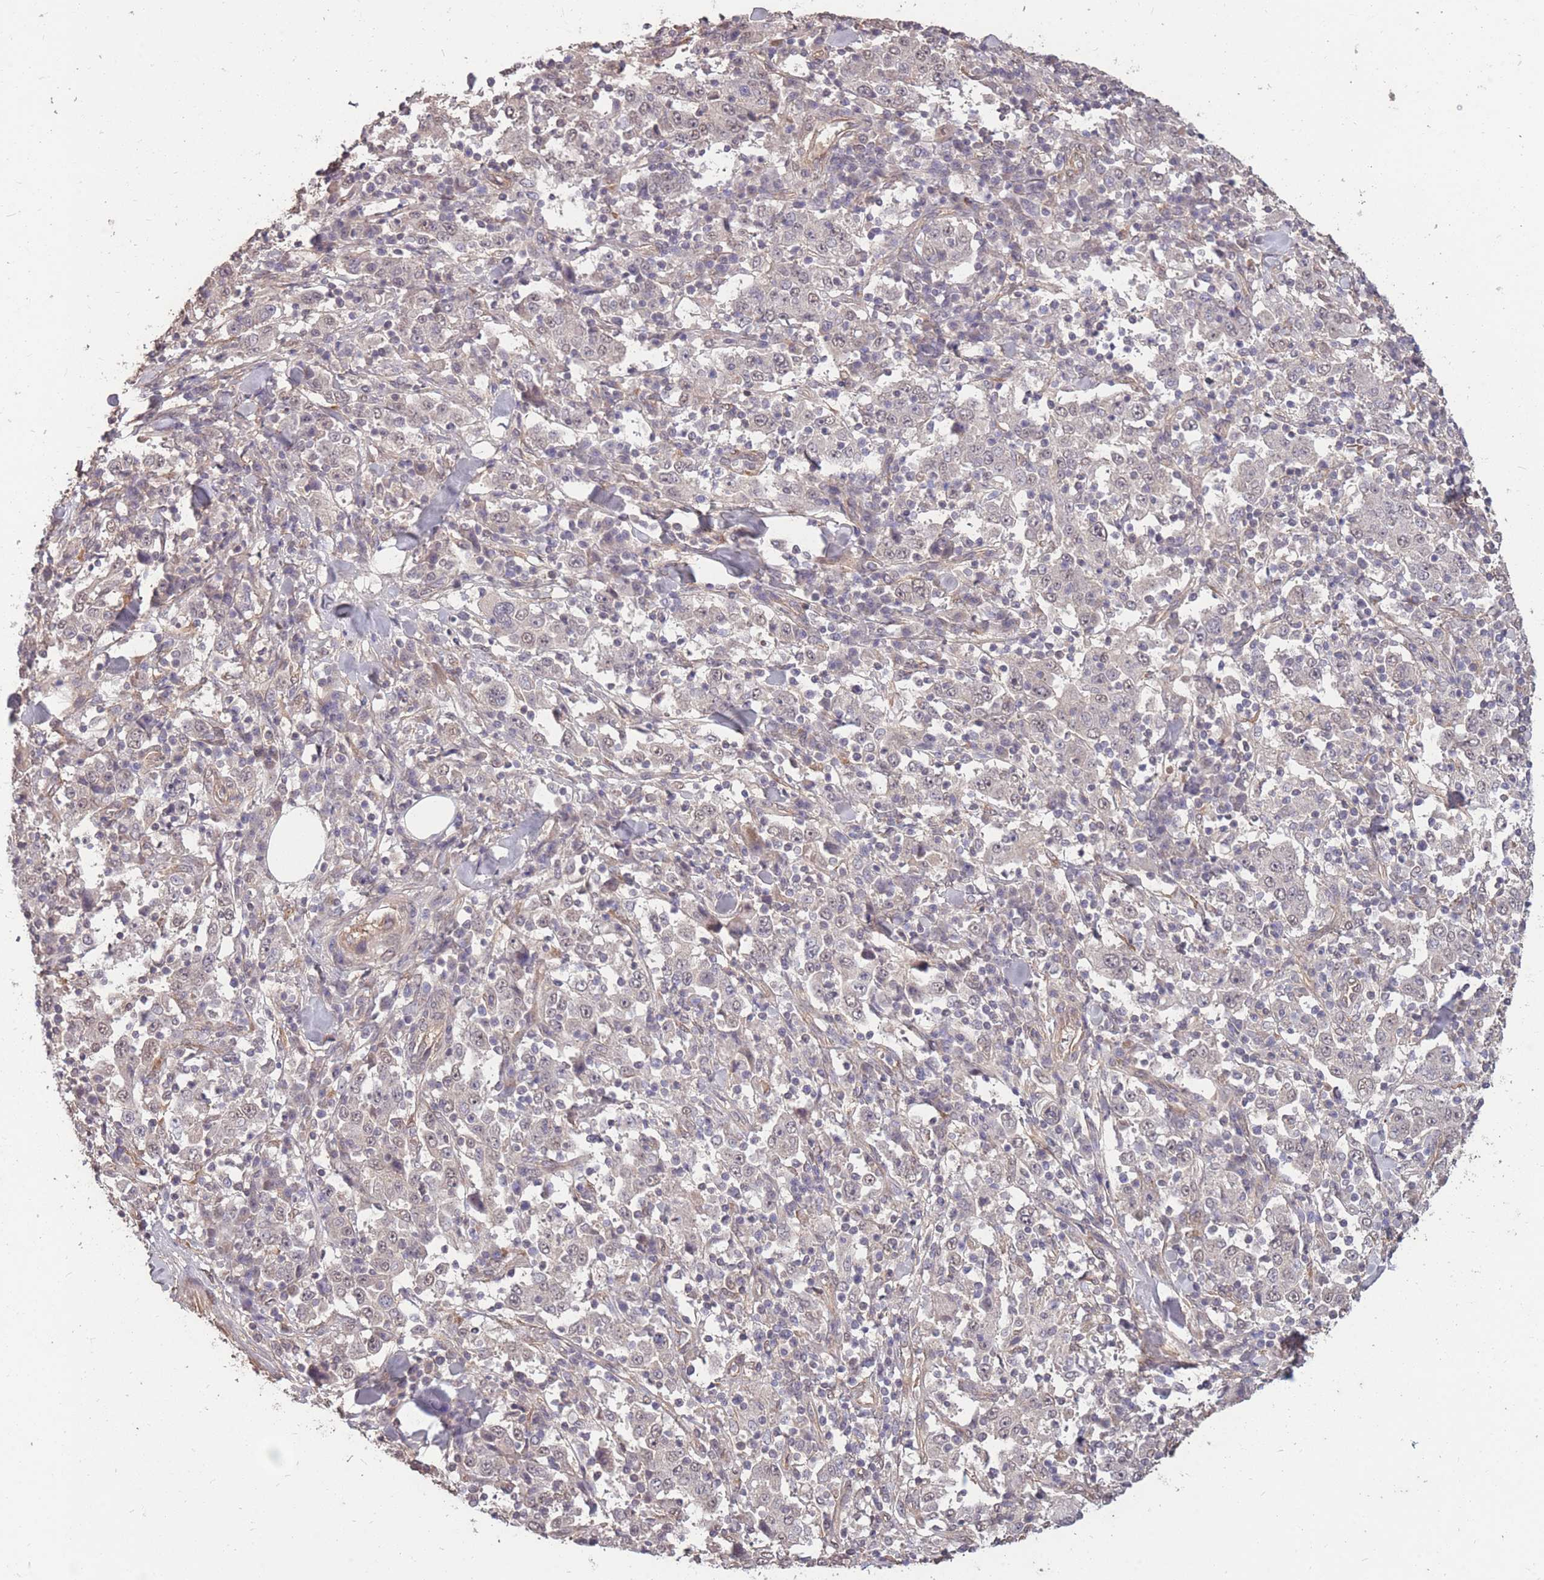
{"staining": {"intensity": "negative", "quantity": "none", "location": "none"}, "tissue": "stomach cancer", "cell_type": "Tumor cells", "image_type": "cancer", "snomed": [{"axis": "morphology", "description": "Normal tissue, NOS"}, {"axis": "morphology", "description": "Adenocarcinoma, NOS"}, {"axis": "topography", "description": "Stomach, upper"}, {"axis": "topography", "description": "Stomach"}], "caption": "Immunohistochemistry (IHC) of stomach adenocarcinoma shows no expression in tumor cells. (Brightfield microscopy of DAB (3,3'-diaminobenzidine) IHC at high magnification).", "gene": "DYNC1LI2", "patient": {"sex": "male", "age": 59}}